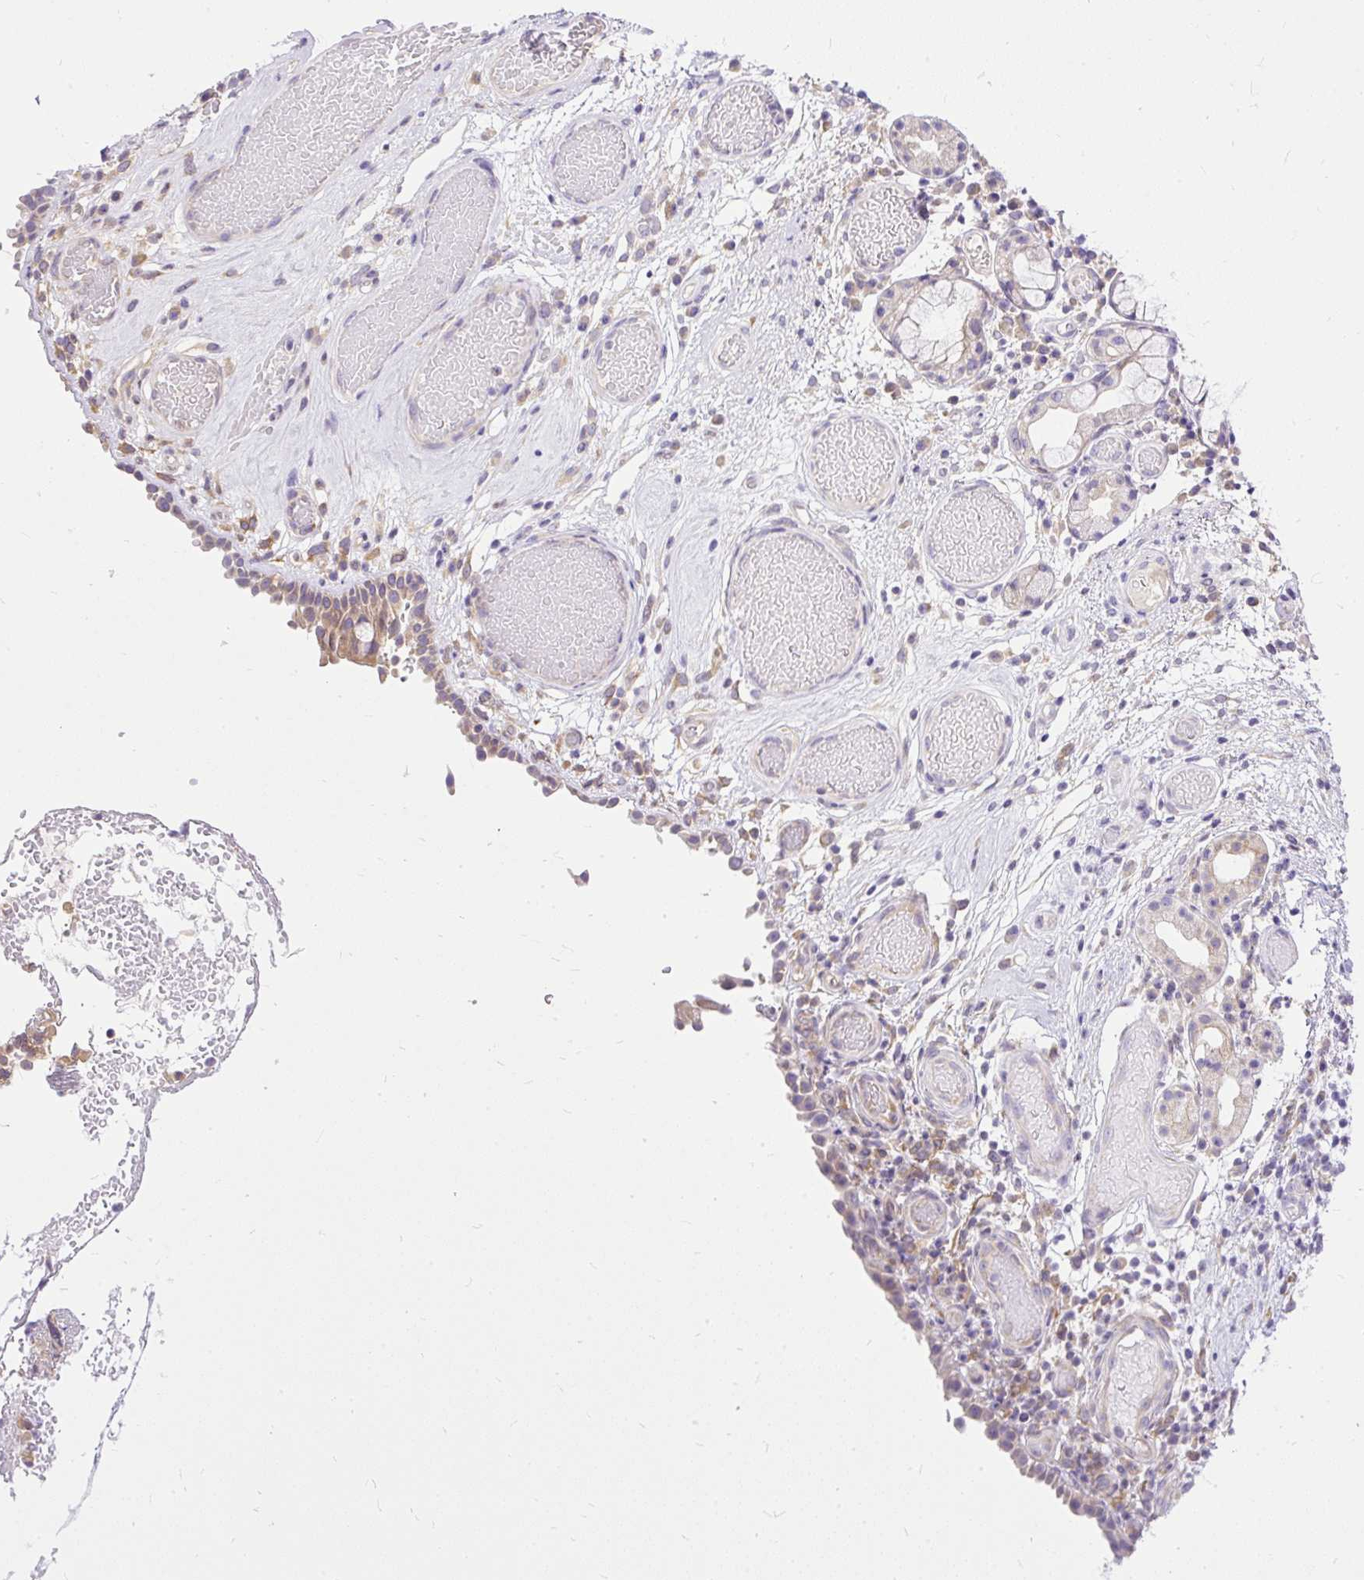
{"staining": {"intensity": "weak", "quantity": "25%-75%", "location": "cytoplasmic/membranous"}, "tissue": "nasopharynx", "cell_type": "Respiratory epithelial cells", "image_type": "normal", "snomed": [{"axis": "morphology", "description": "Normal tissue, NOS"}, {"axis": "morphology", "description": "Inflammation, NOS"}, {"axis": "topography", "description": "Nasopharynx"}], "caption": "A brown stain highlights weak cytoplasmic/membranous positivity of a protein in respiratory epithelial cells of normal nasopharynx. (IHC, brightfield microscopy, high magnification).", "gene": "AMFR", "patient": {"sex": "male", "age": 54}}